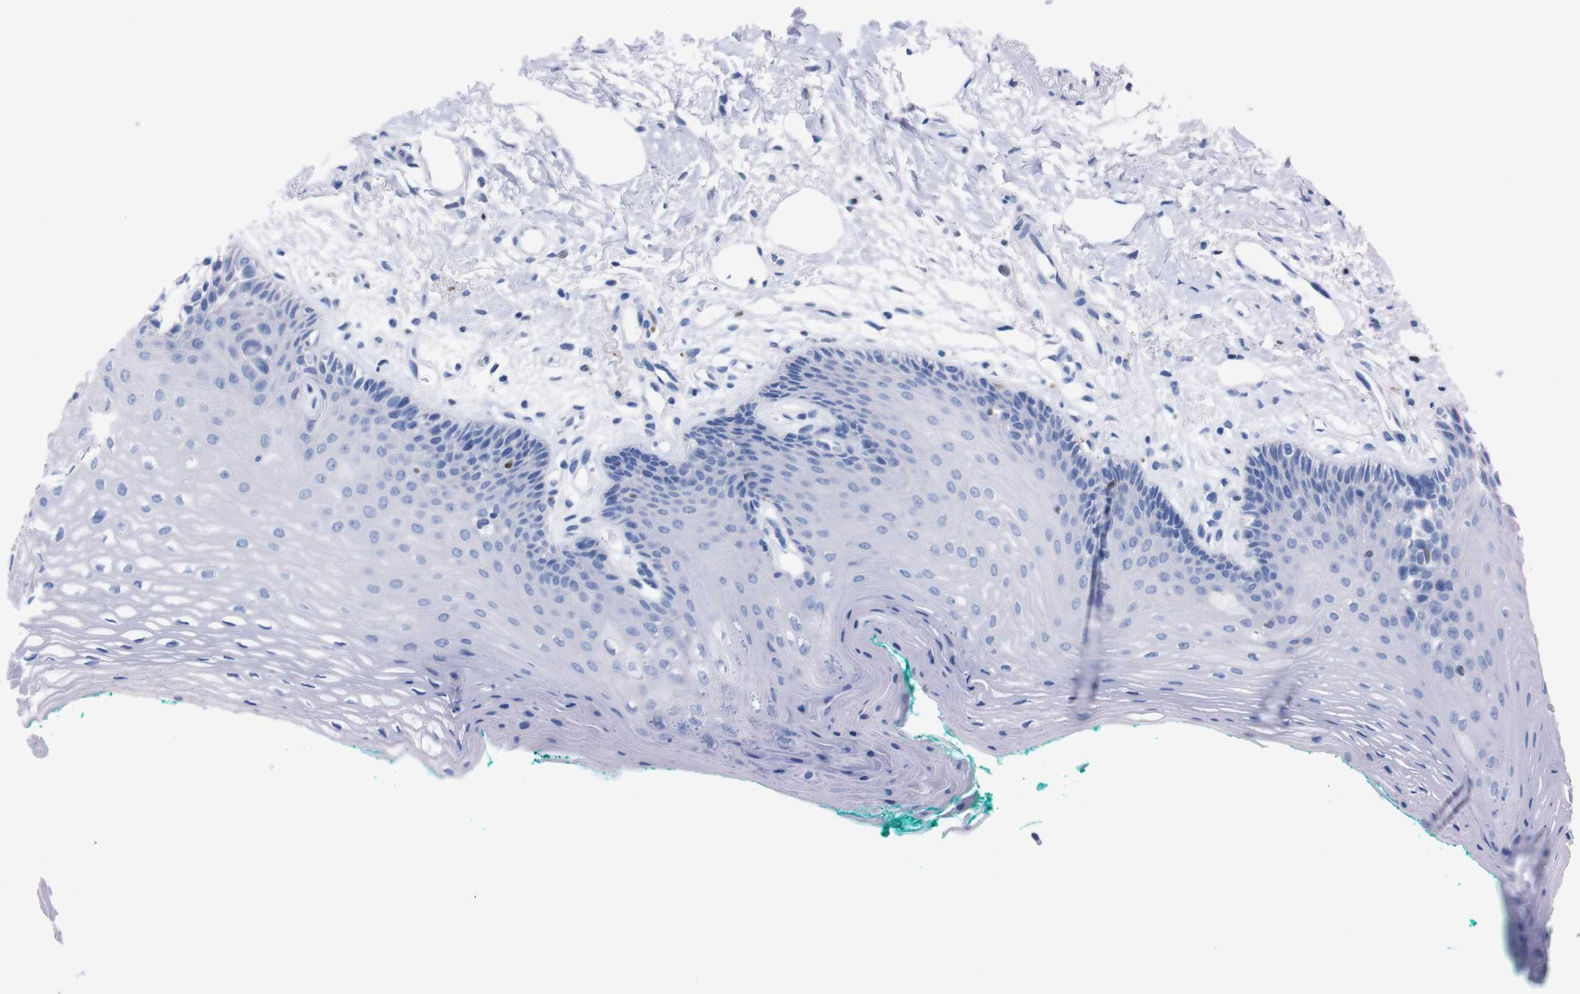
{"staining": {"intensity": "negative", "quantity": "none", "location": "none"}, "tissue": "oral mucosa", "cell_type": "Squamous epithelial cells", "image_type": "normal", "snomed": [{"axis": "morphology", "description": "Normal tissue, NOS"}, {"axis": "topography", "description": "Skeletal muscle"}, {"axis": "topography", "description": "Oral tissue"}, {"axis": "topography", "description": "Peripheral nerve tissue"}], "caption": "DAB immunohistochemical staining of benign oral mucosa shows no significant staining in squamous epithelial cells.", "gene": "P2RY12", "patient": {"sex": "female", "age": 84}}